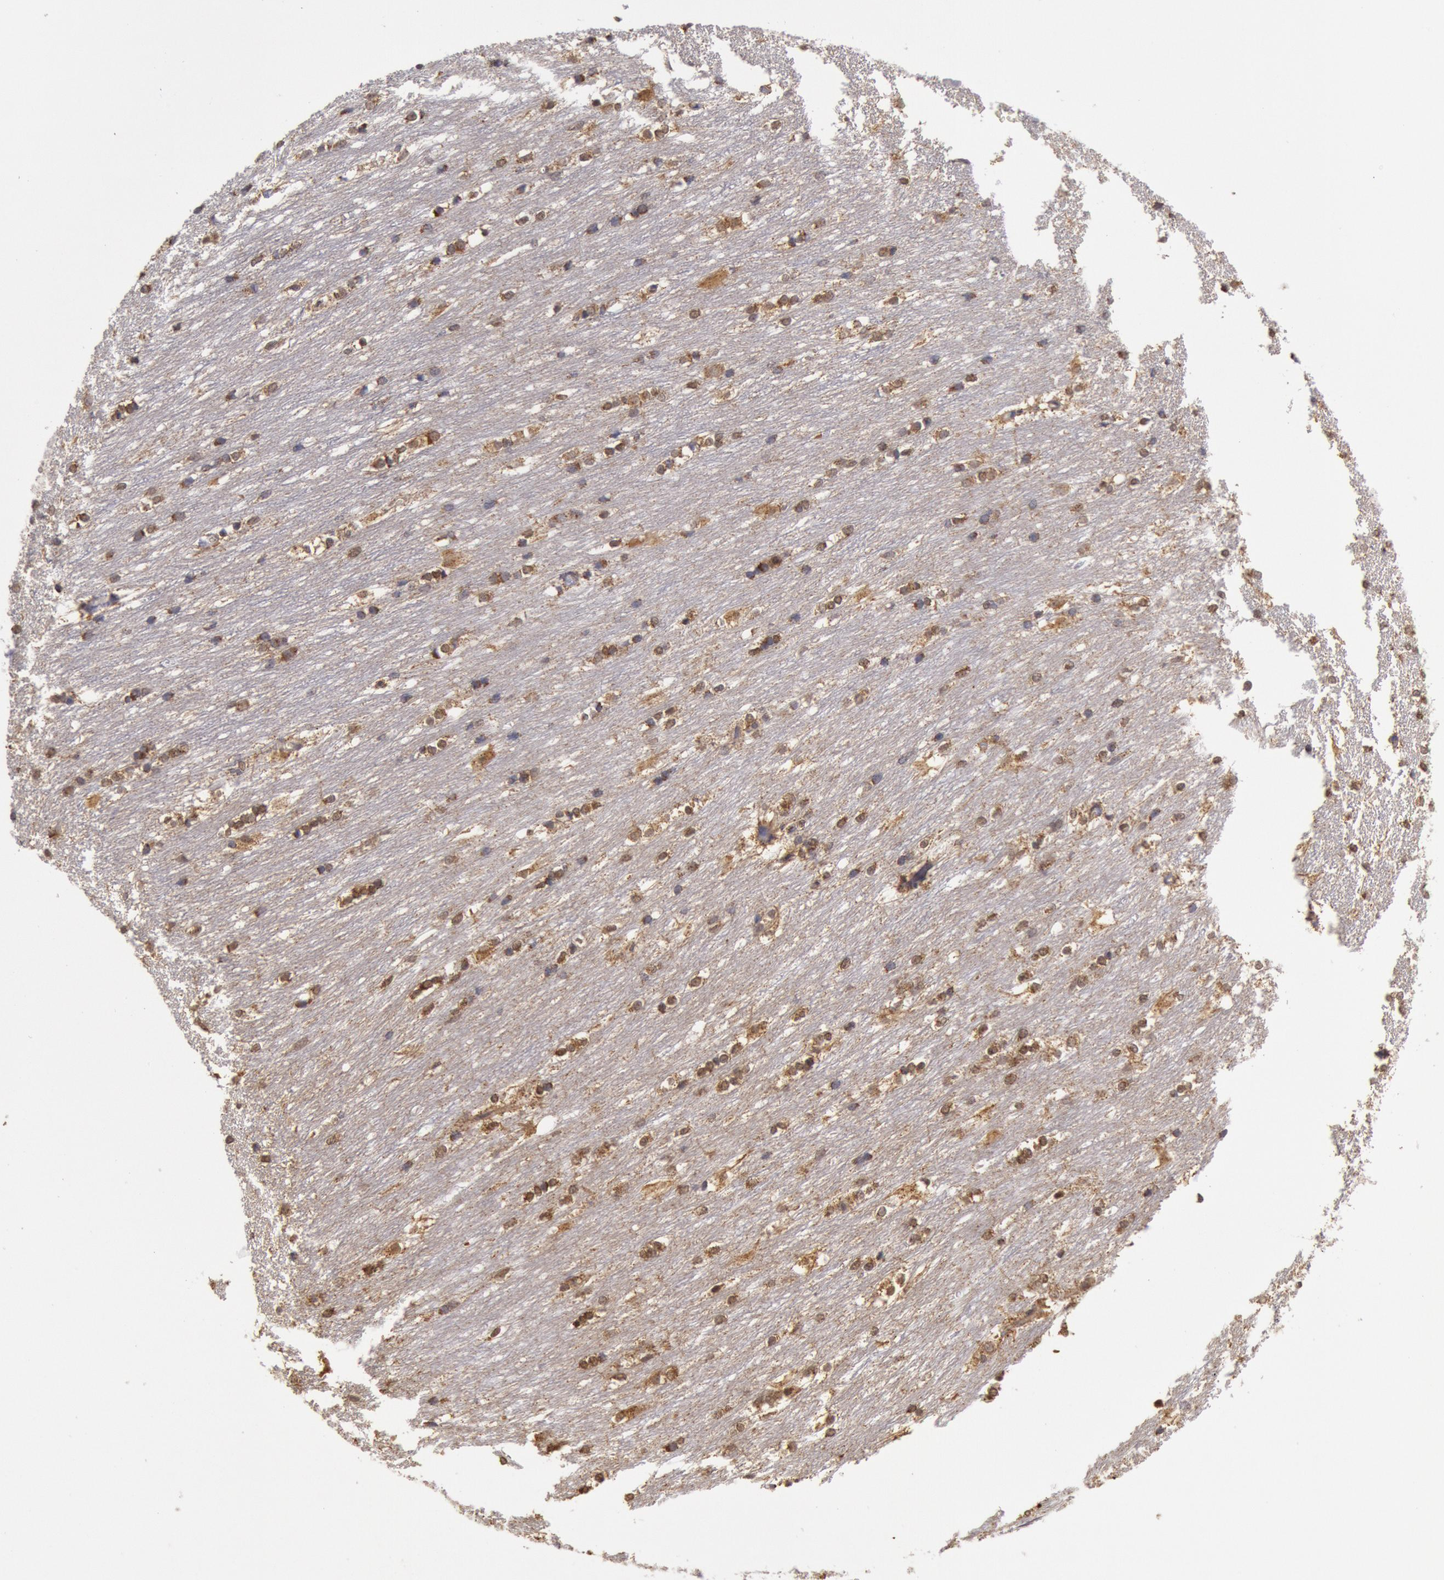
{"staining": {"intensity": "moderate", "quantity": ">75%", "location": "cytoplasmic/membranous"}, "tissue": "caudate", "cell_type": "Glial cells", "image_type": "normal", "snomed": [{"axis": "morphology", "description": "Normal tissue, NOS"}, {"axis": "topography", "description": "Lateral ventricle wall"}], "caption": "Protein expression analysis of benign human caudate reveals moderate cytoplasmic/membranous positivity in about >75% of glial cells.", "gene": "MPST", "patient": {"sex": "female", "age": 19}}